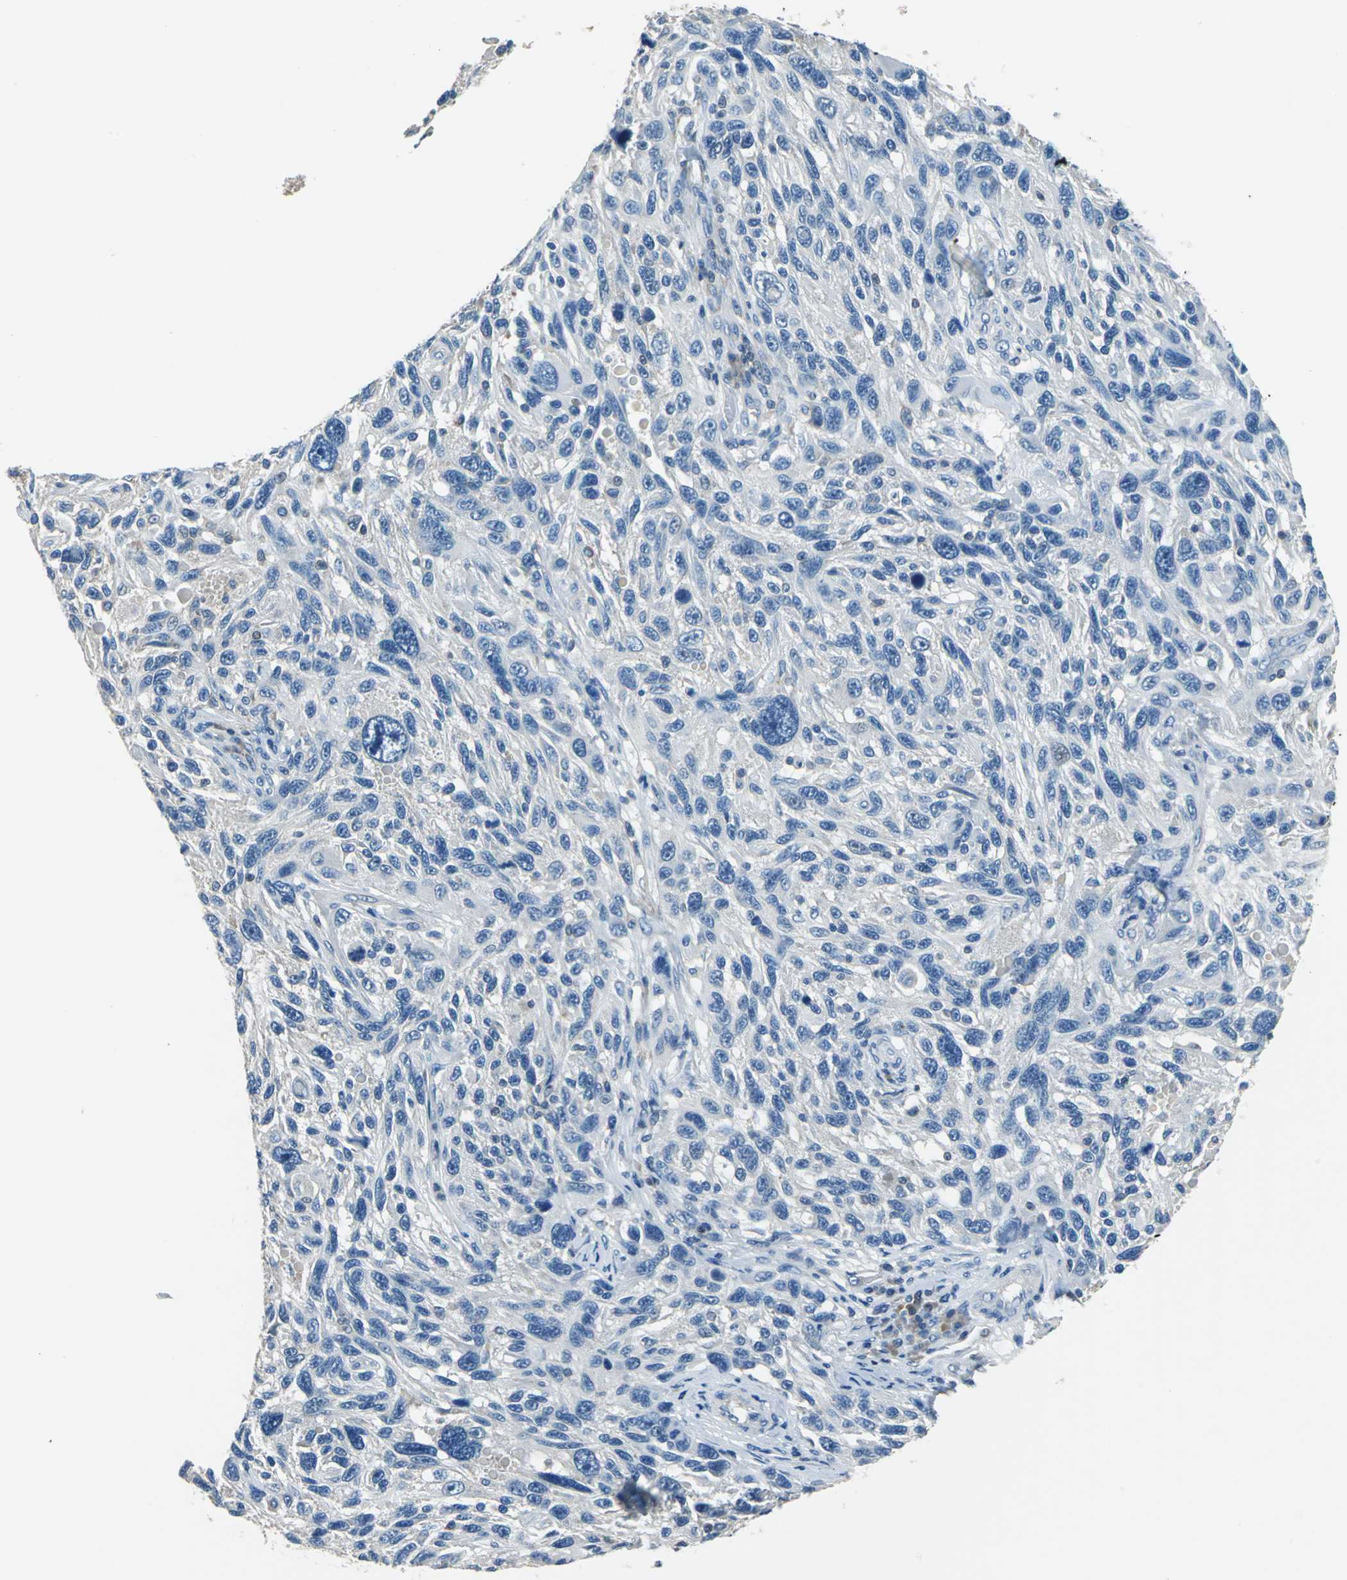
{"staining": {"intensity": "negative", "quantity": "none", "location": "none"}, "tissue": "melanoma", "cell_type": "Tumor cells", "image_type": "cancer", "snomed": [{"axis": "morphology", "description": "Malignant melanoma, NOS"}, {"axis": "topography", "description": "Skin"}], "caption": "Tumor cells are negative for protein expression in human melanoma. (DAB (3,3'-diaminobenzidine) IHC visualized using brightfield microscopy, high magnification).", "gene": "PRKCA", "patient": {"sex": "male", "age": 53}}